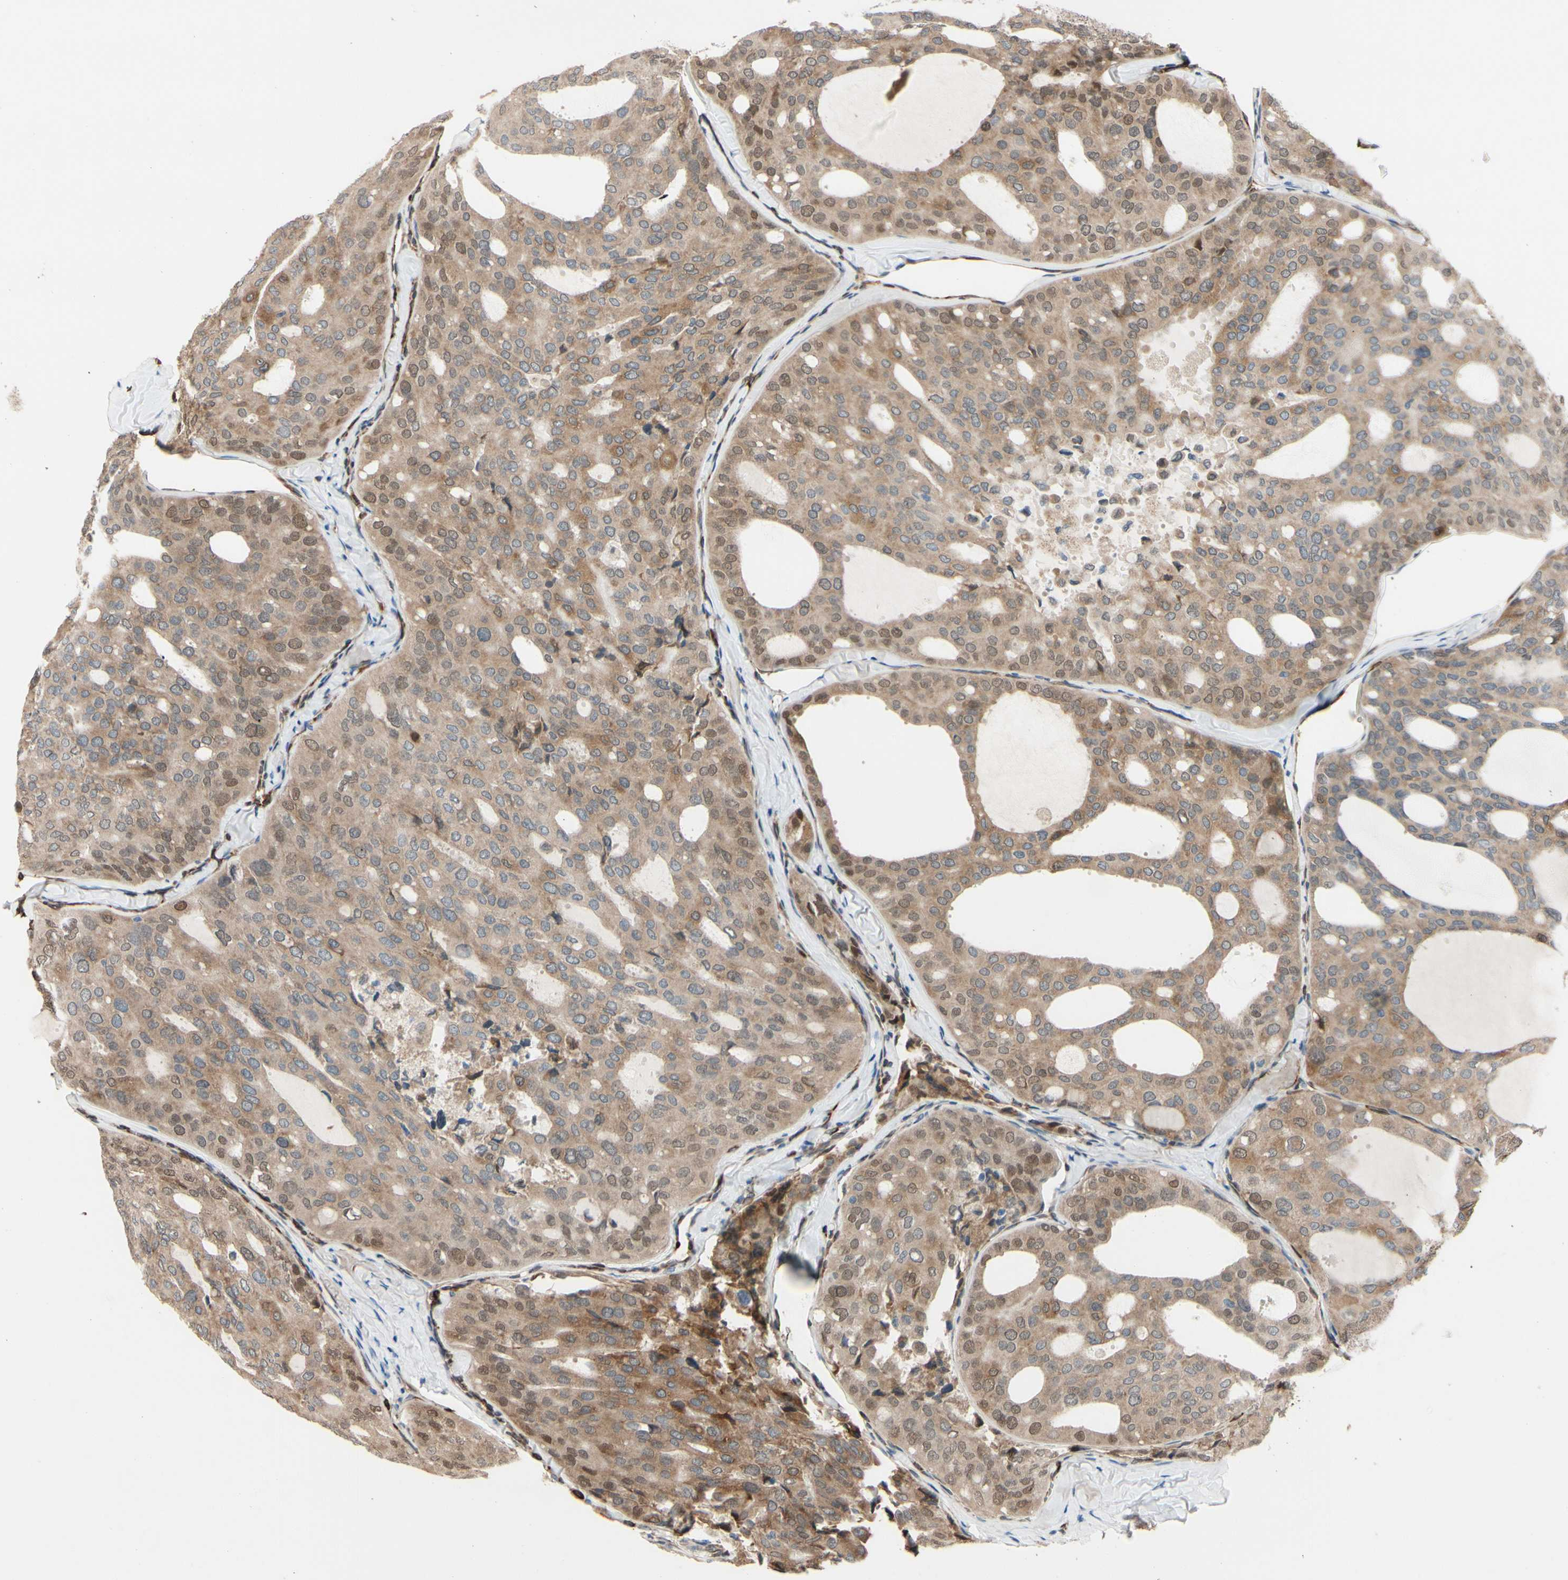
{"staining": {"intensity": "weak", "quantity": ">75%", "location": "cytoplasmic/membranous"}, "tissue": "thyroid cancer", "cell_type": "Tumor cells", "image_type": "cancer", "snomed": [{"axis": "morphology", "description": "Follicular adenoma carcinoma, NOS"}, {"axis": "topography", "description": "Thyroid gland"}], "caption": "This image demonstrates immunohistochemistry (IHC) staining of follicular adenoma carcinoma (thyroid), with low weak cytoplasmic/membranous staining in about >75% of tumor cells.", "gene": "PRXL2A", "patient": {"sex": "male", "age": 75}}